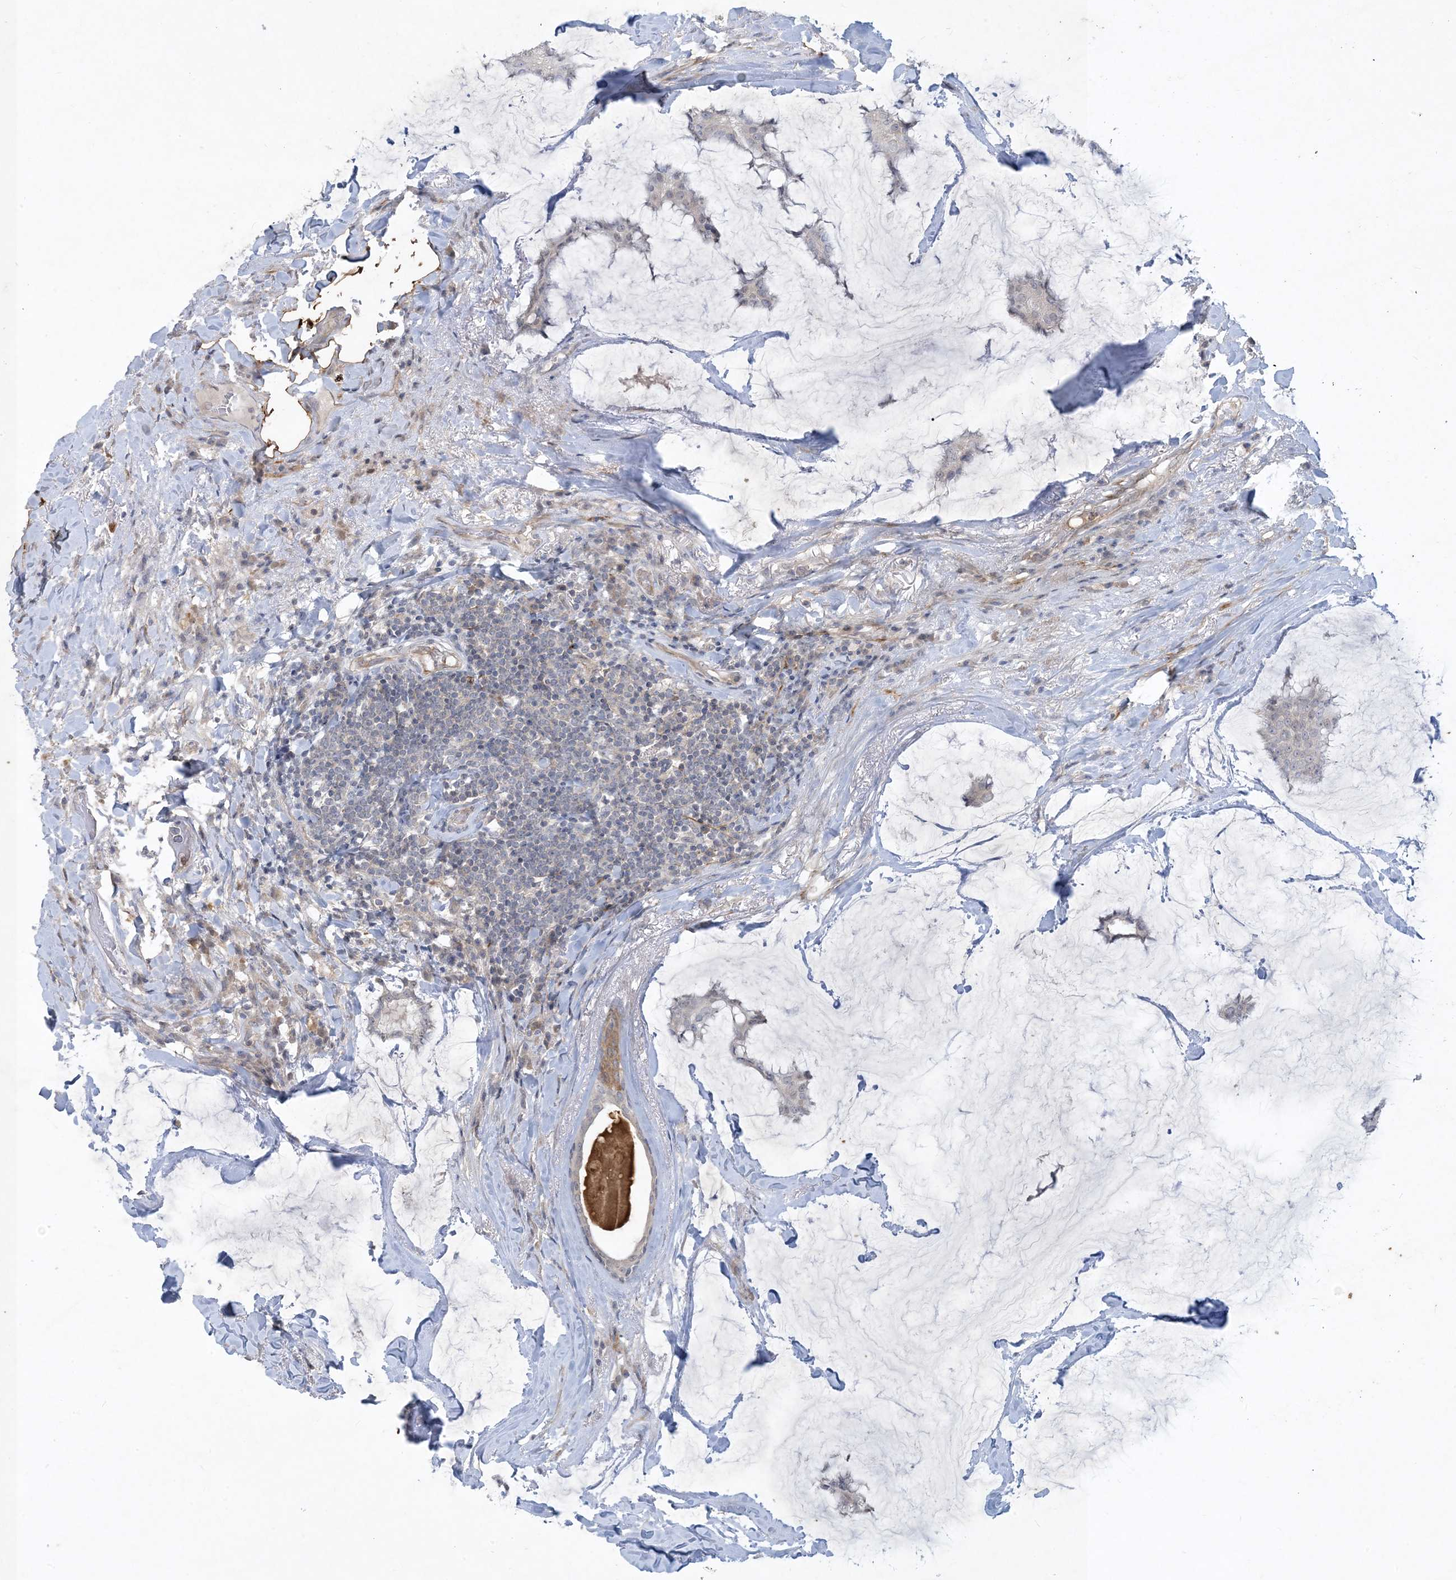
{"staining": {"intensity": "negative", "quantity": "none", "location": "none"}, "tissue": "breast cancer", "cell_type": "Tumor cells", "image_type": "cancer", "snomed": [{"axis": "morphology", "description": "Duct carcinoma"}, {"axis": "topography", "description": "Breast"}], "caption": "There is no significant expression in tumor cells of breast cancer.", "gene": "CDS1", "patient": {"sex": "female", "age": 93}}